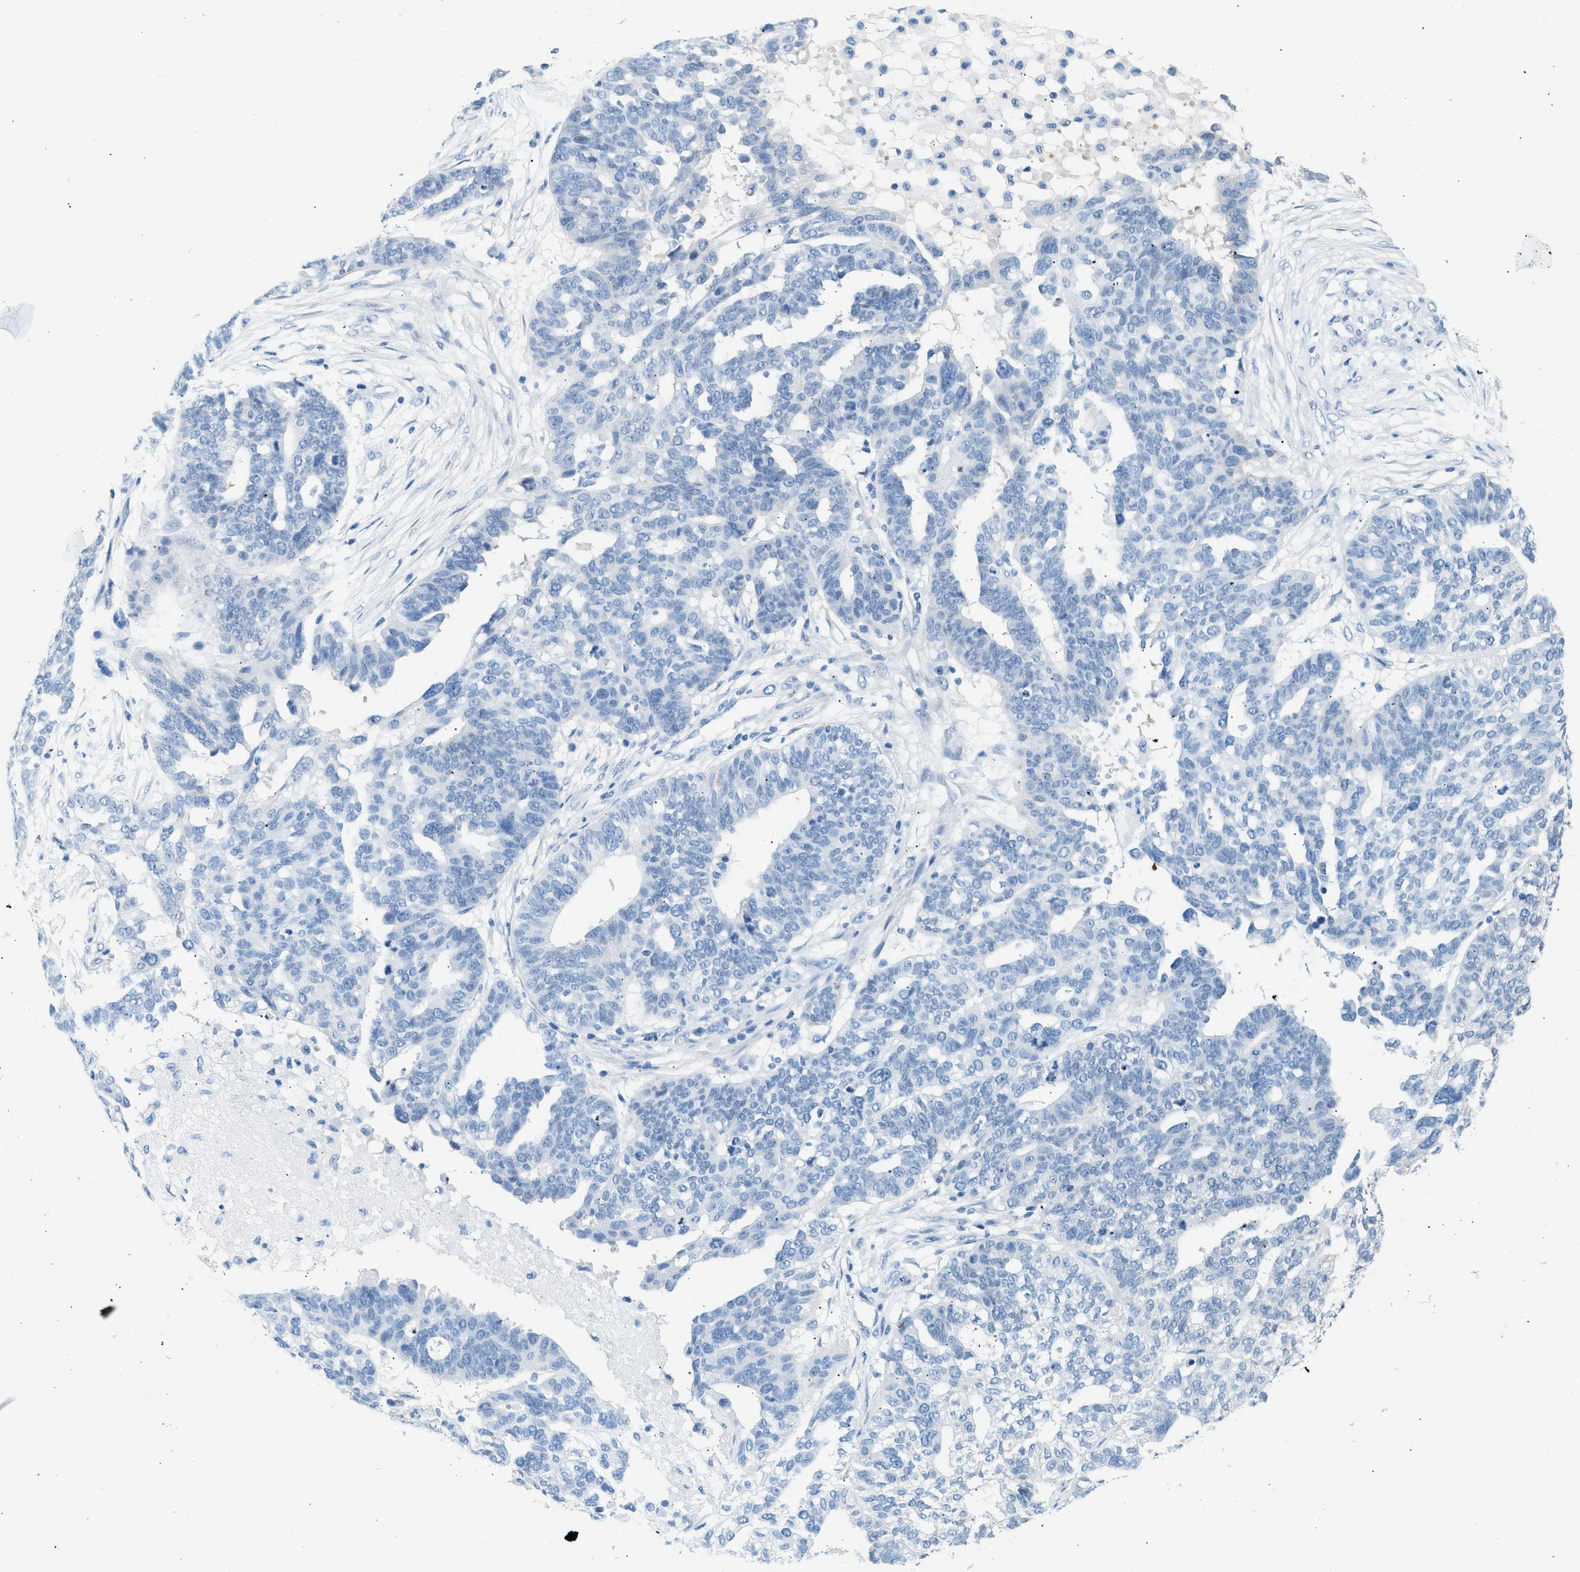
{"staining": {"intensity": "negative", "quantity": "none", "location": "none"}, "tissue": "ovarian cancer", "cell_type": "Tumor cells", "image_type": "cancer", "snomed": [{"axis": "morphology", "description": "Cystadenocarcinoma, serous, NOS"}, {"axis": "topography", "description": "Ovary"}], "caption": "The image demonstrates no staining of tumor cells in ovarian serous cystadenocarcinoma.", "gene": "SPAM1", "patient": {"sex": "female", "age": 59}}